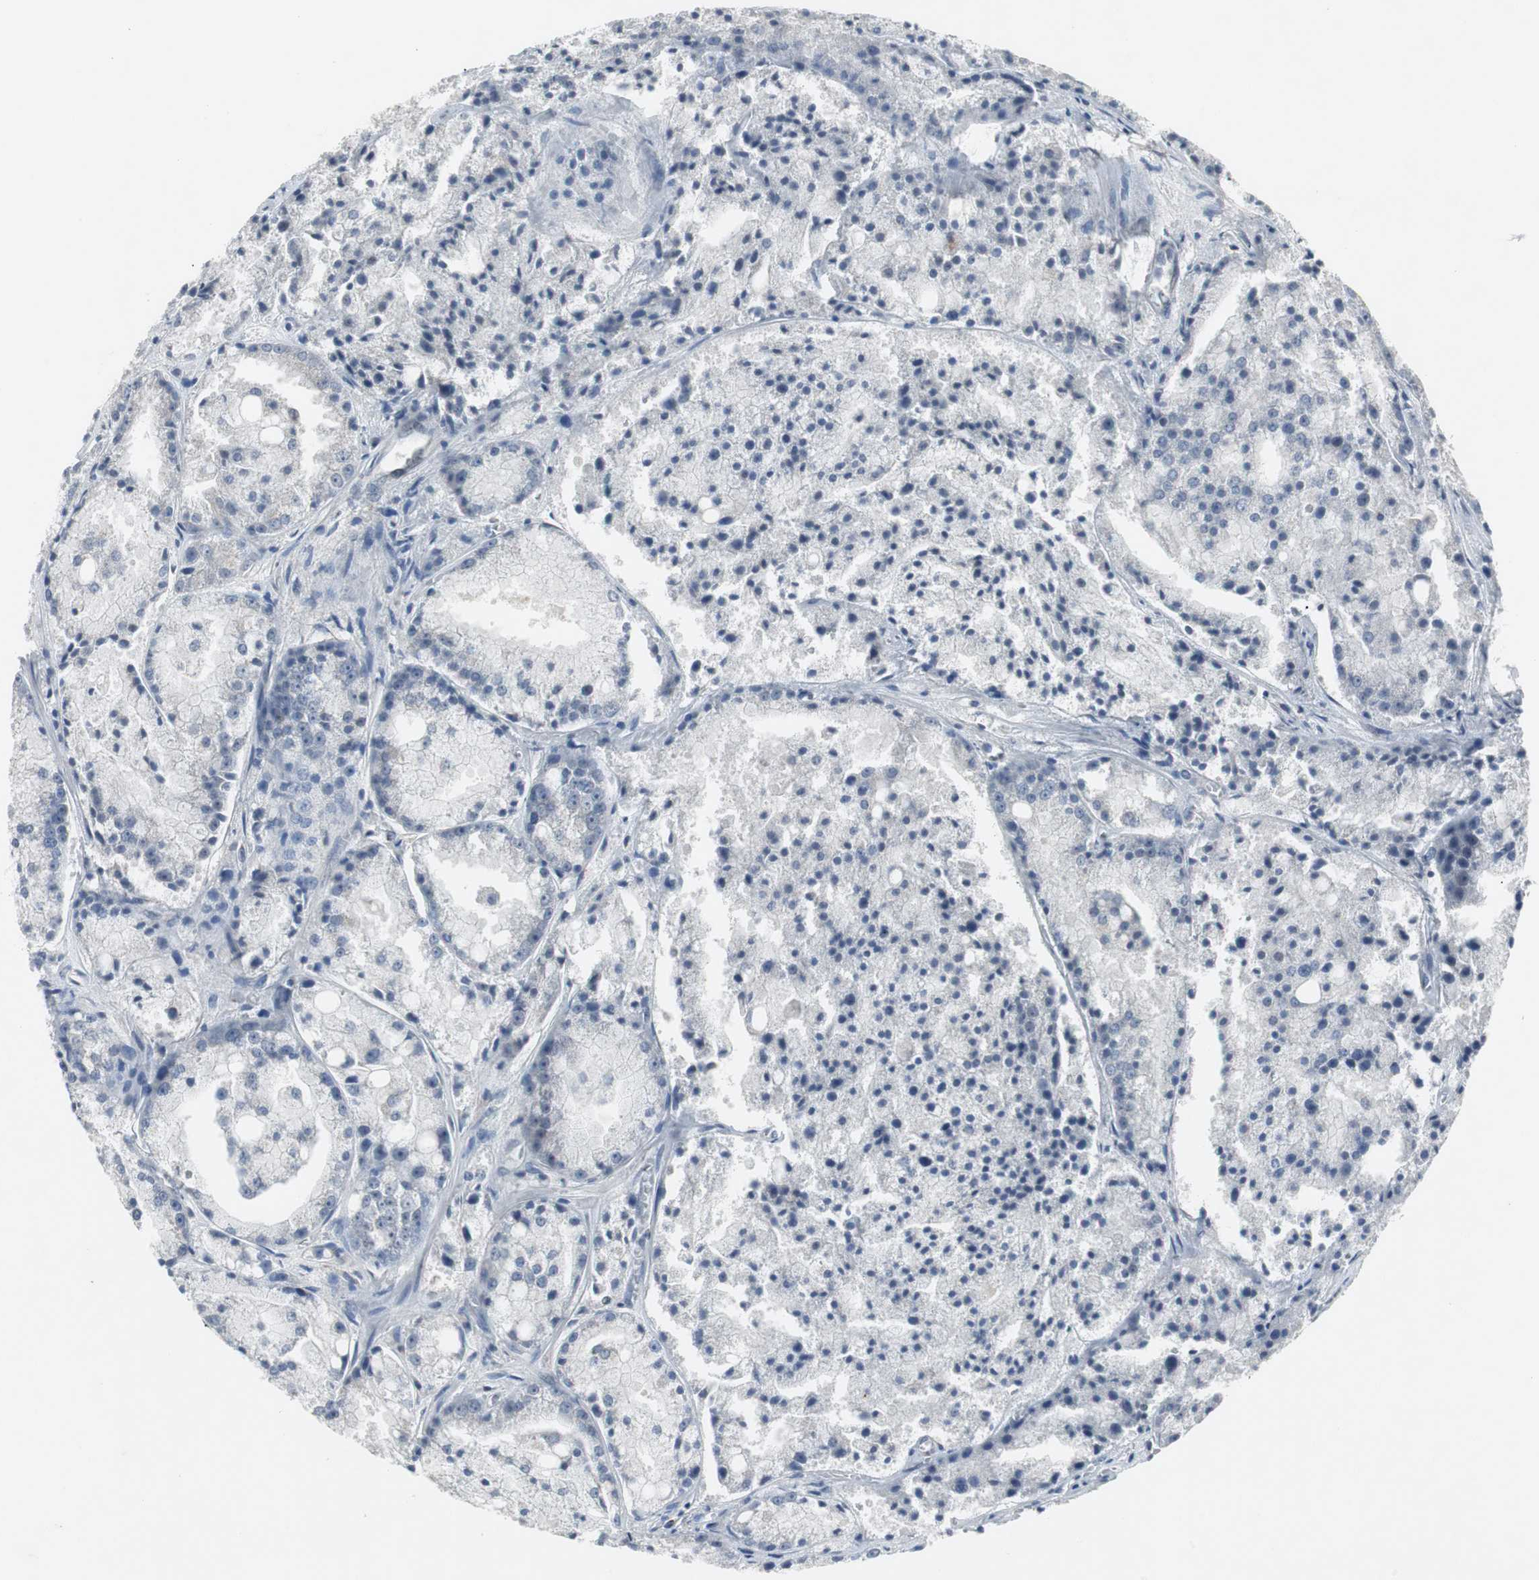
{"staining": {"intensity": "negative", "quantity": "none", "location": "none"}, "tissue": "prostate cancer", "cell_type": "Tumor cells", "image_type": "cancer", "snomed": [{"axis": "morphology", "description": "Adenocarcinoma, Low grade"}, {"axis": "topography", "description": "Prostate"}], "caption": "This is an immunohistochemistry (IHC) micrograph of human prostate adenocarcinoma (low-grade). There is no expression in tumor cells.", "gene": "ZNF396", "patient": {"sex": "male", "age": 64}}